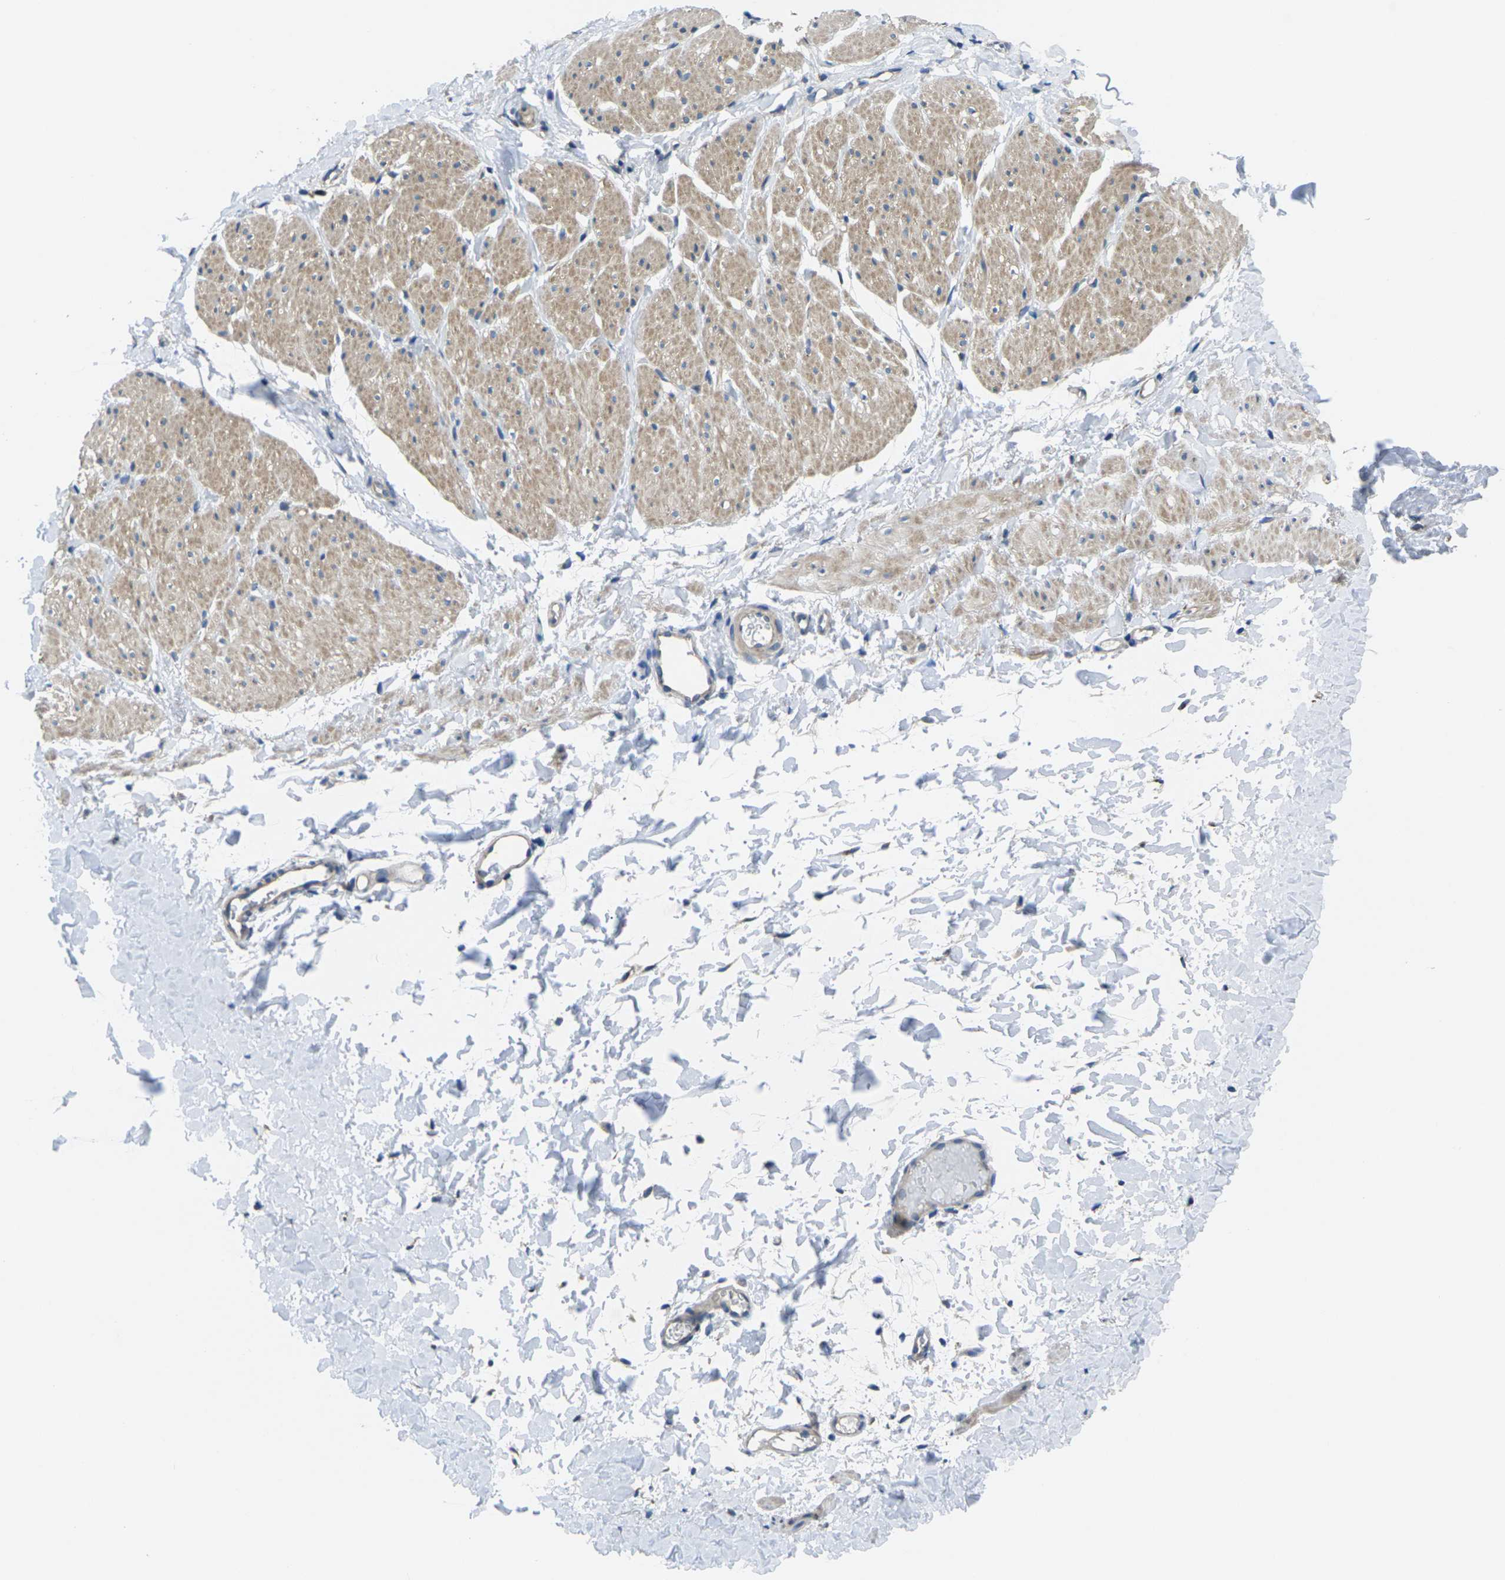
{"staining": {"intensity": "weak", "quantity": "<25%", "location": "cytoplasmic/membranous"}, "tissue": "smooth muscle", "cell_type": "Smooth muscle cells", "image_type": "normal", "snomed": [{"axis": "morphology", "description": "Normal tissue, NOS"}, {"axis": "topography", "description": "Smooth muscle"}], "caption": "High power microscopy micrograph of an immunohistochemistry (IHC) image of unremarkable smooth muscle, revealing no significant expression in smooth muscle cells. (DAB immunohistochemistry (IHC) with hematoxylin counter stain).", "gene": "TMCC2", "patient": {"sex": "male", "age": 16}}